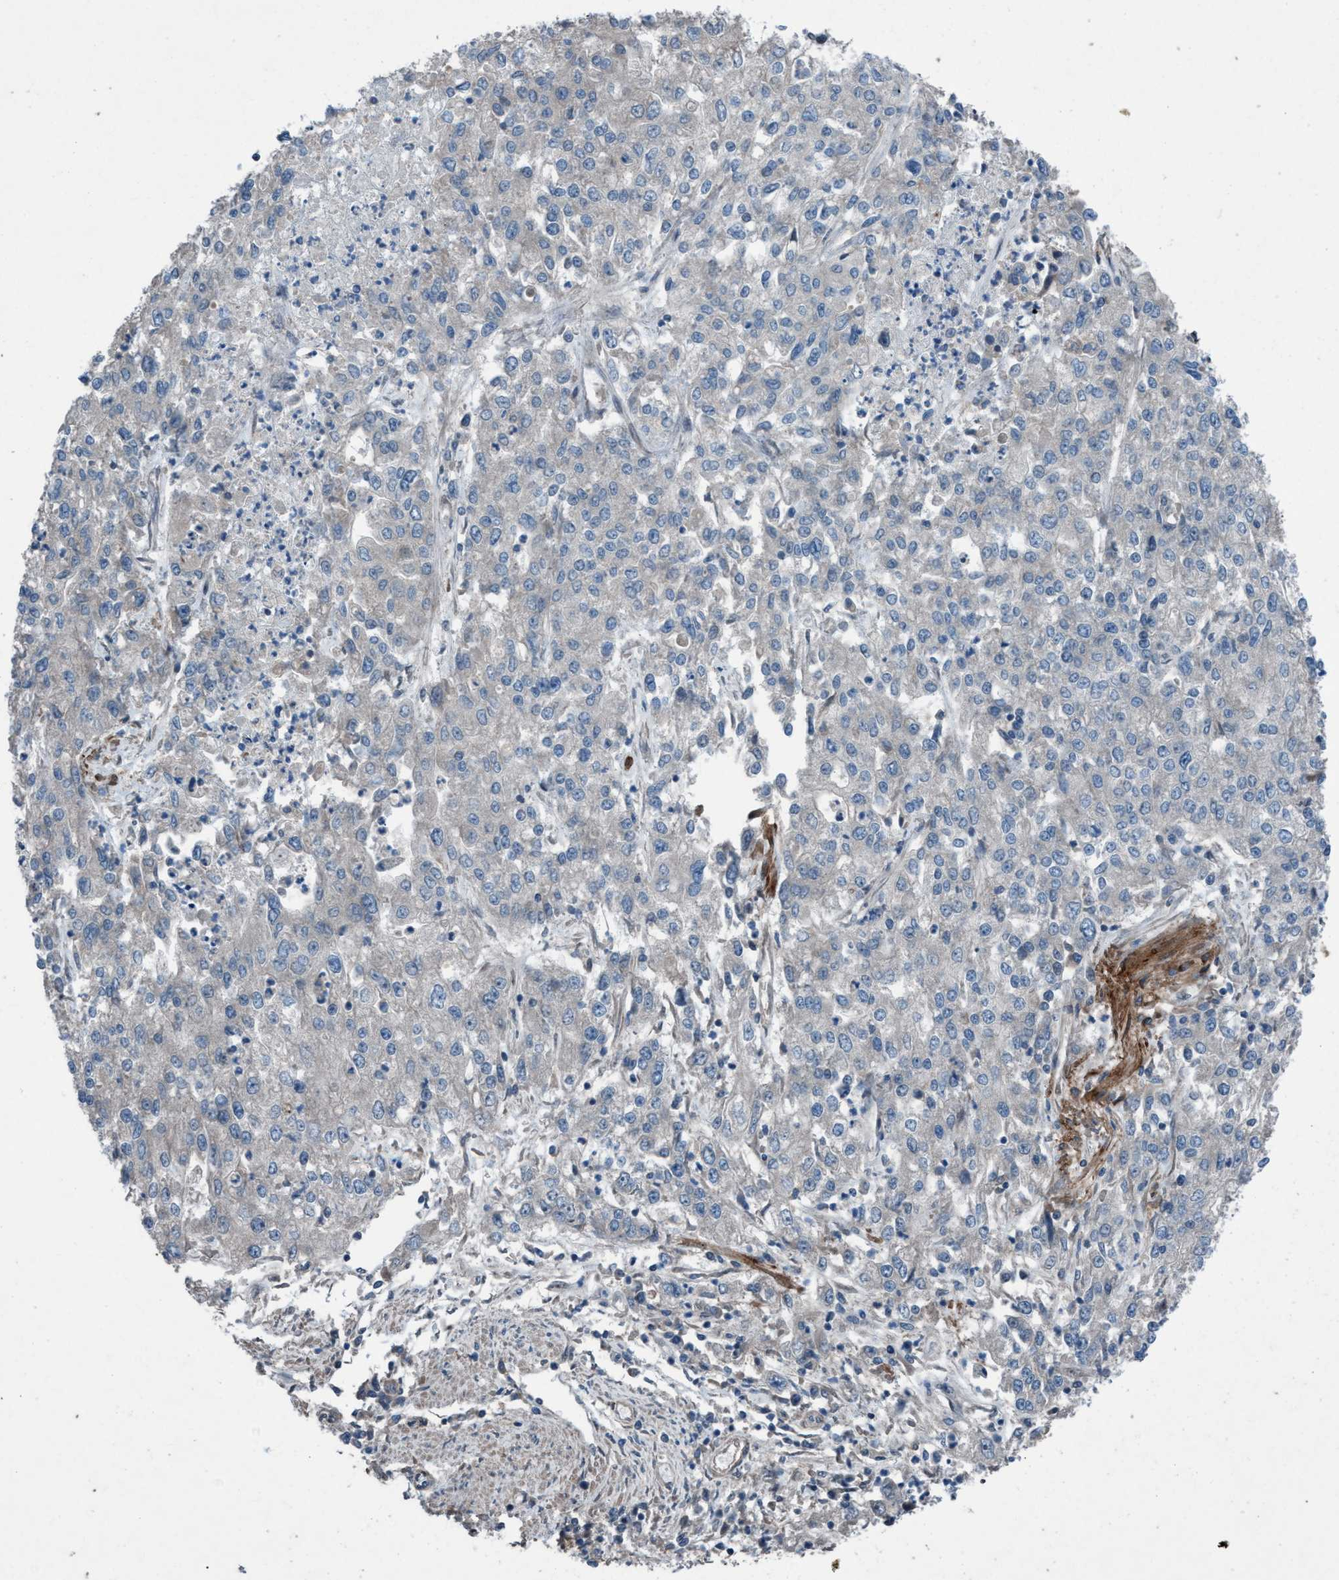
{"staining": {"intensity": "negative", "quantity": "none", "location": "none"}, "tissue": "endometrial cancer", "cell_type": "Tumor cells", "image_type": "cancer", "snomed": [{"axis": "morphology", "description": "Adenocarcinoma, NOS"}, {"axis": "topography", "description": "Endometrium"}], "caption": "This micrograph is of adenocarcinoma (endometrial) stained with immunohistochemistry to label a protein in brown with the nuclei are counter-stained blue. There is no expression in tumor cells.", "gene": "NISCH", "patient": {"sex": "female", "age": 49}}